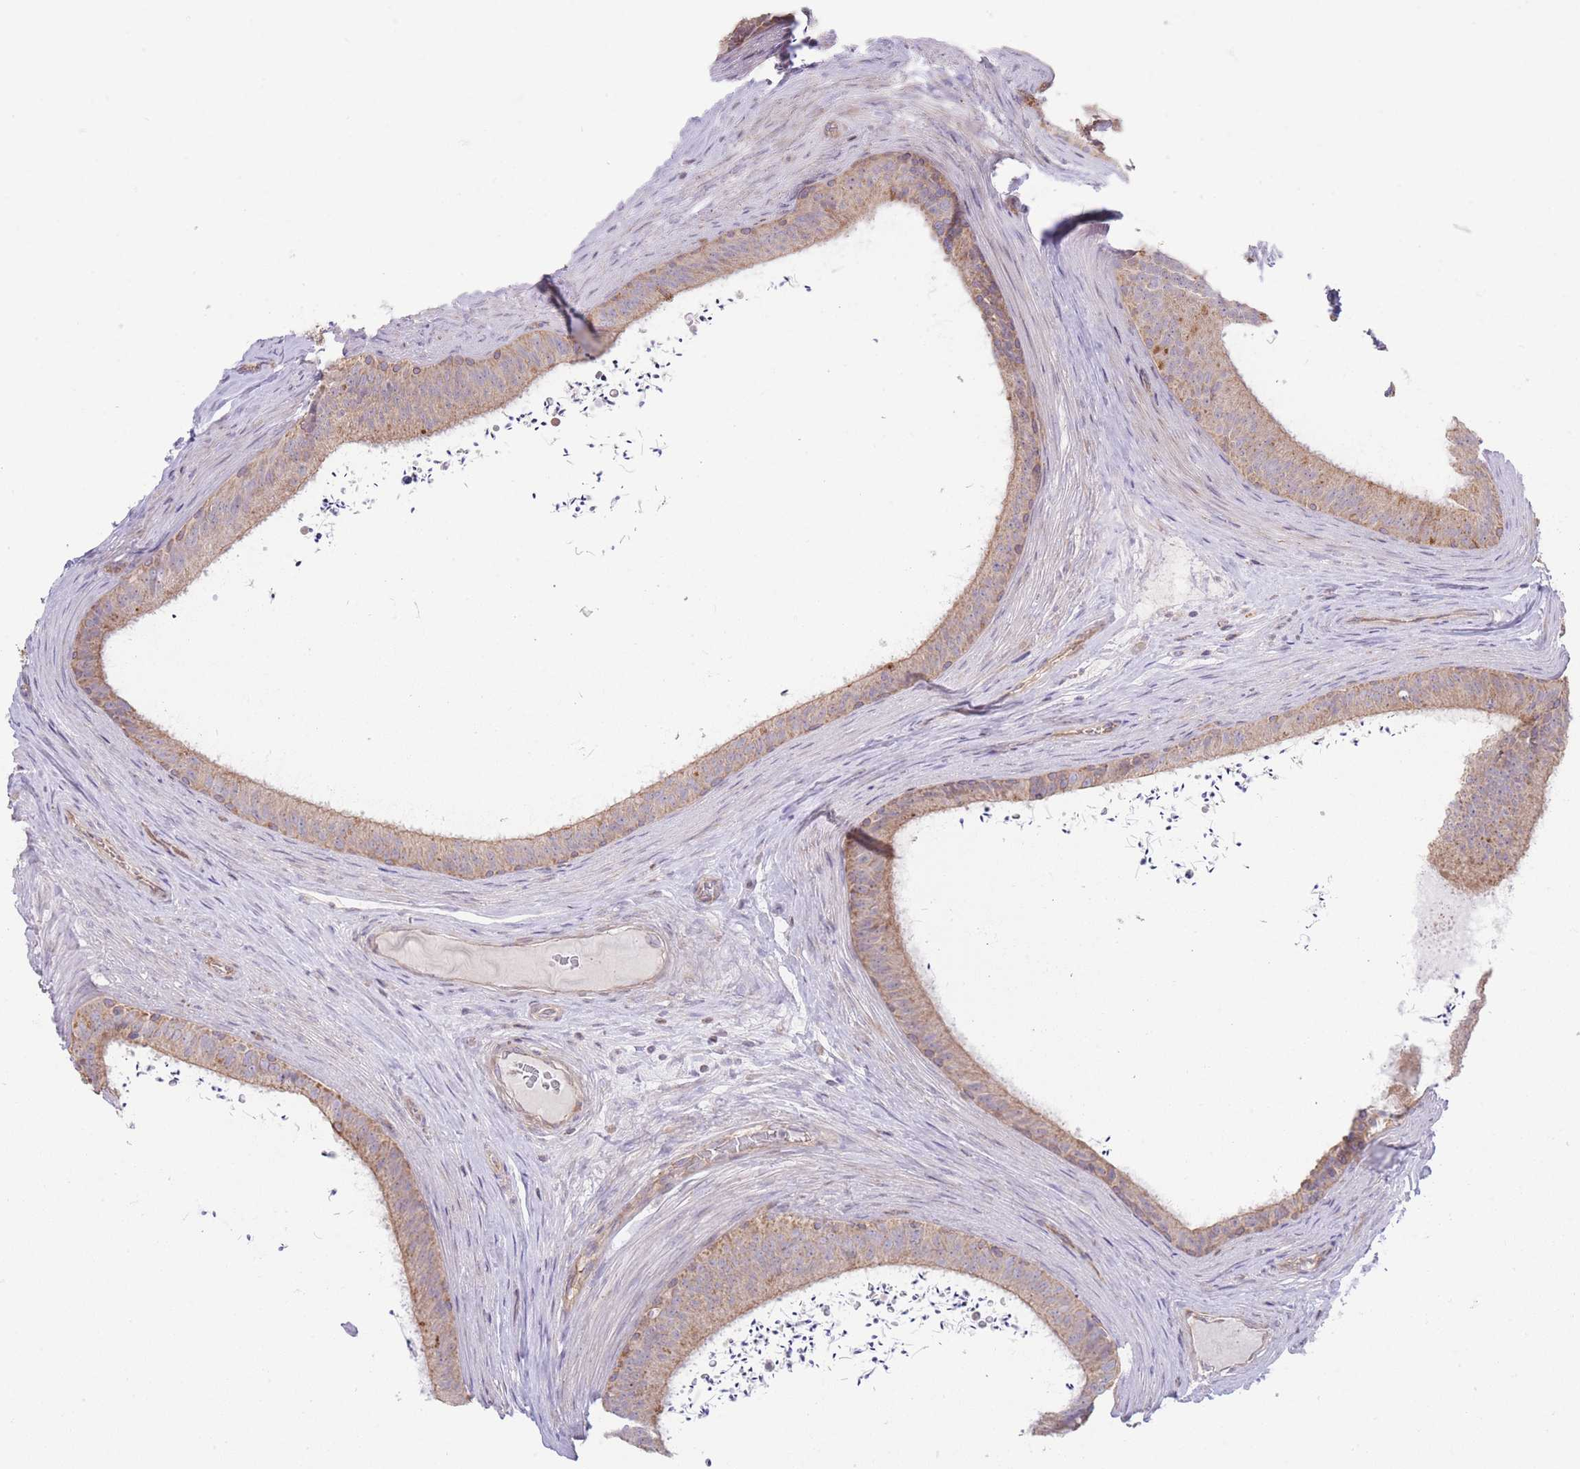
{"staining": {"intensity": "moderate", "quantity": ">75%", "location": "cytoplasmic/membranous"}, "tissue": "epididymis", "cell_type": "Glandular cells", "image_type": "normal", "snomed": [{"axis": "morphology", "description": "Normal tissue, NOS"}, {"axis": "topography", "description": "Testis"}, {"axis": "topography", "description": "Epididymis"}], "caption": "Glandular cells reveal medium levels of moderate cytoplasmic/membranous expression in approximately >75% of cells in unremarkable human epididymis. The staining was performed using DAB to visualize the protein expression in brown, while the nuclei were stained in blue with hematoxylin (Magnification: 20x).", "gene": "BOLA2B", "patient": {"sex": "male", "age": 41}}